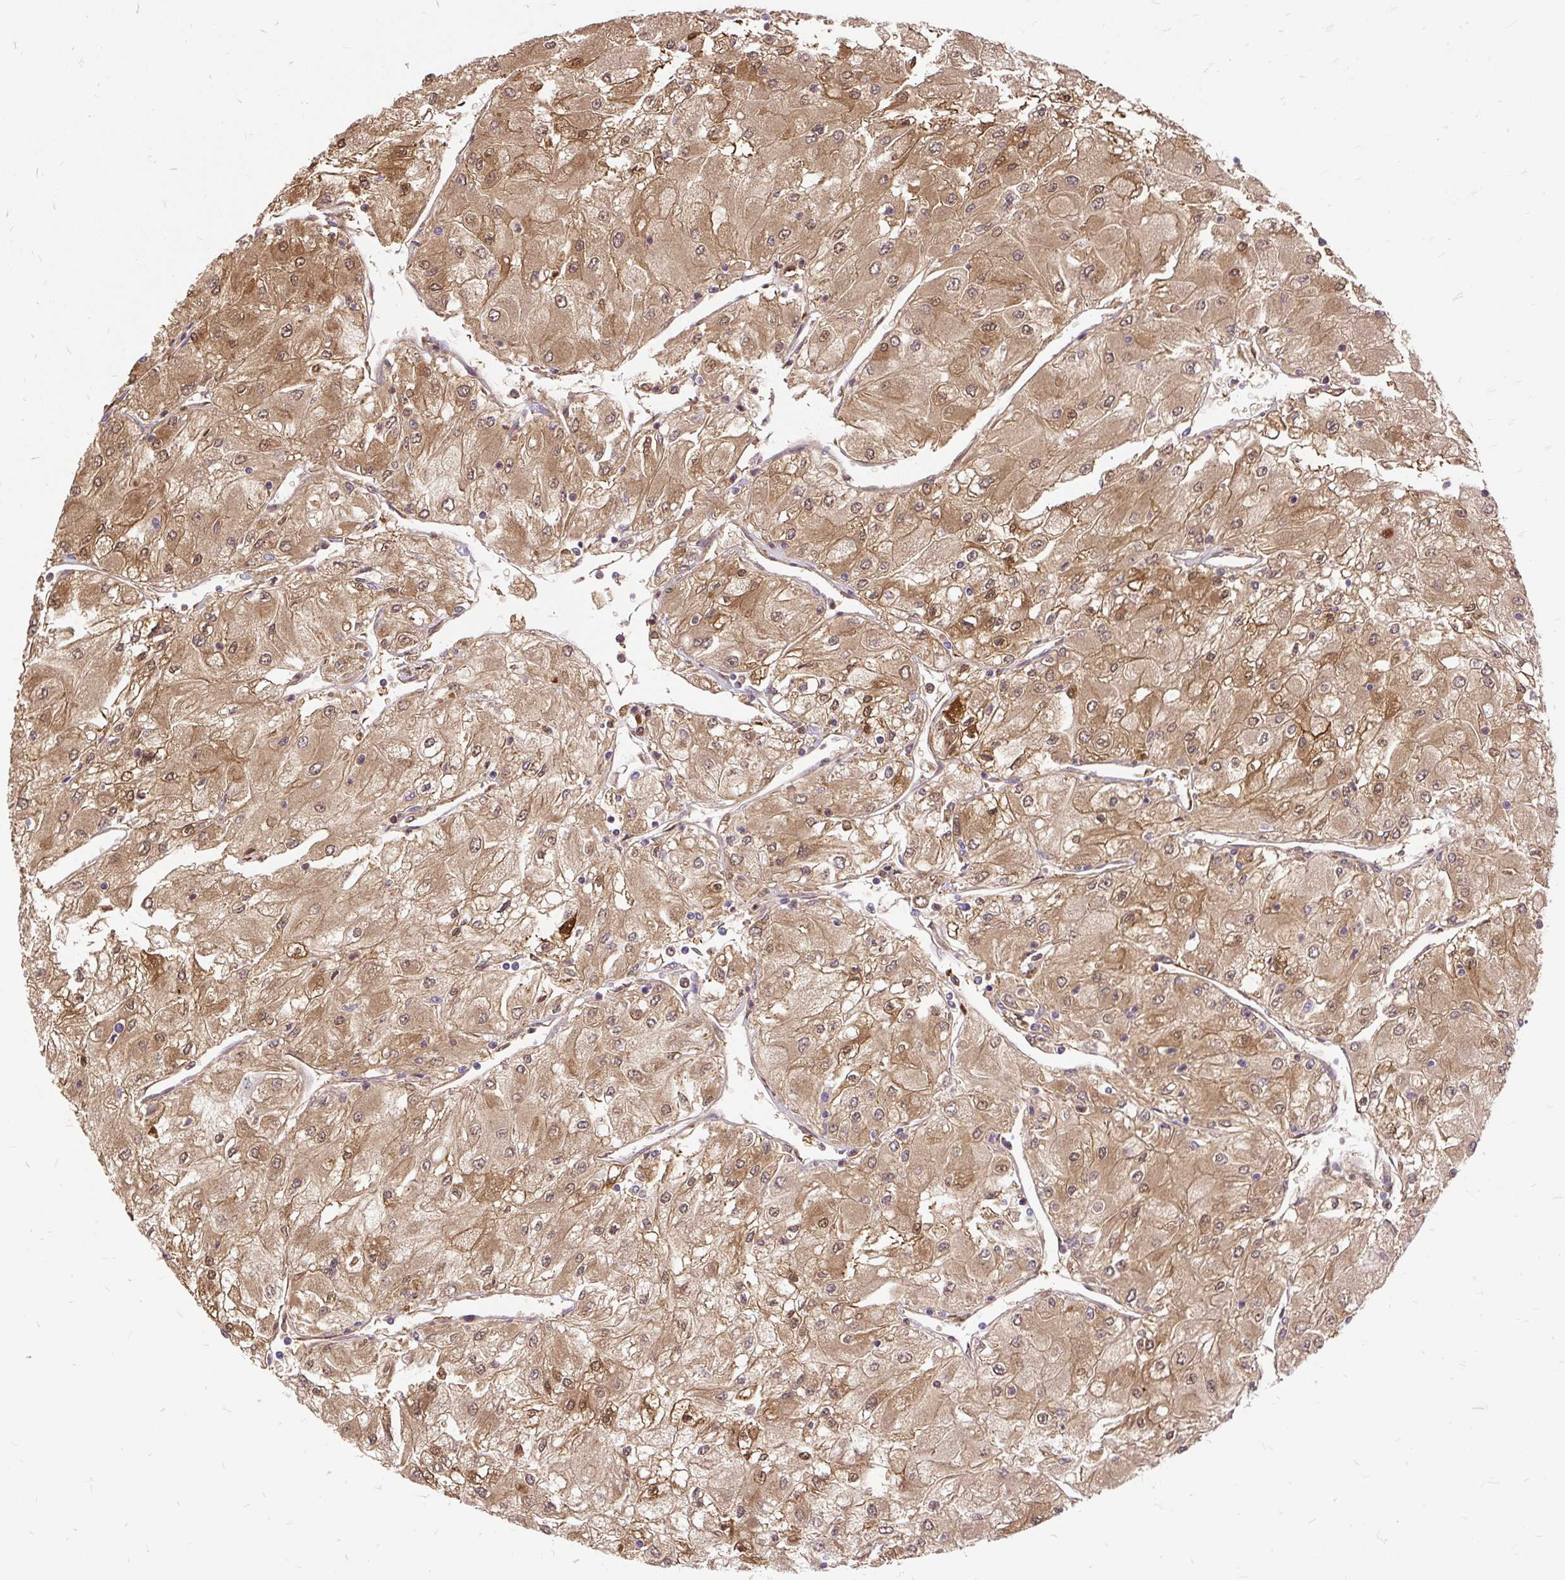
{"staining": {"intensity": "moderate", "quantity": ">75%", "location": "cytoplasmic/membranous,nuclear"}, "tissue": "renal cancer", "cell_type": "Tumor cells", "image_type": "cancer", "snomed": [{"axis": "morphology", "description": "Adenocarcinoma, NOS"}, {"axis": "topography", "description": "Kidney"}], "caption": "DAB immunohistochemical staining of human renal cancer (adenocarcinoma) shows moderate cytoplasmic/membranous and nuclear protein positivity in approximately >75% of tumor cells.", "gene": "AP5S1", "patient": {"sex": "male", "age": 80}}